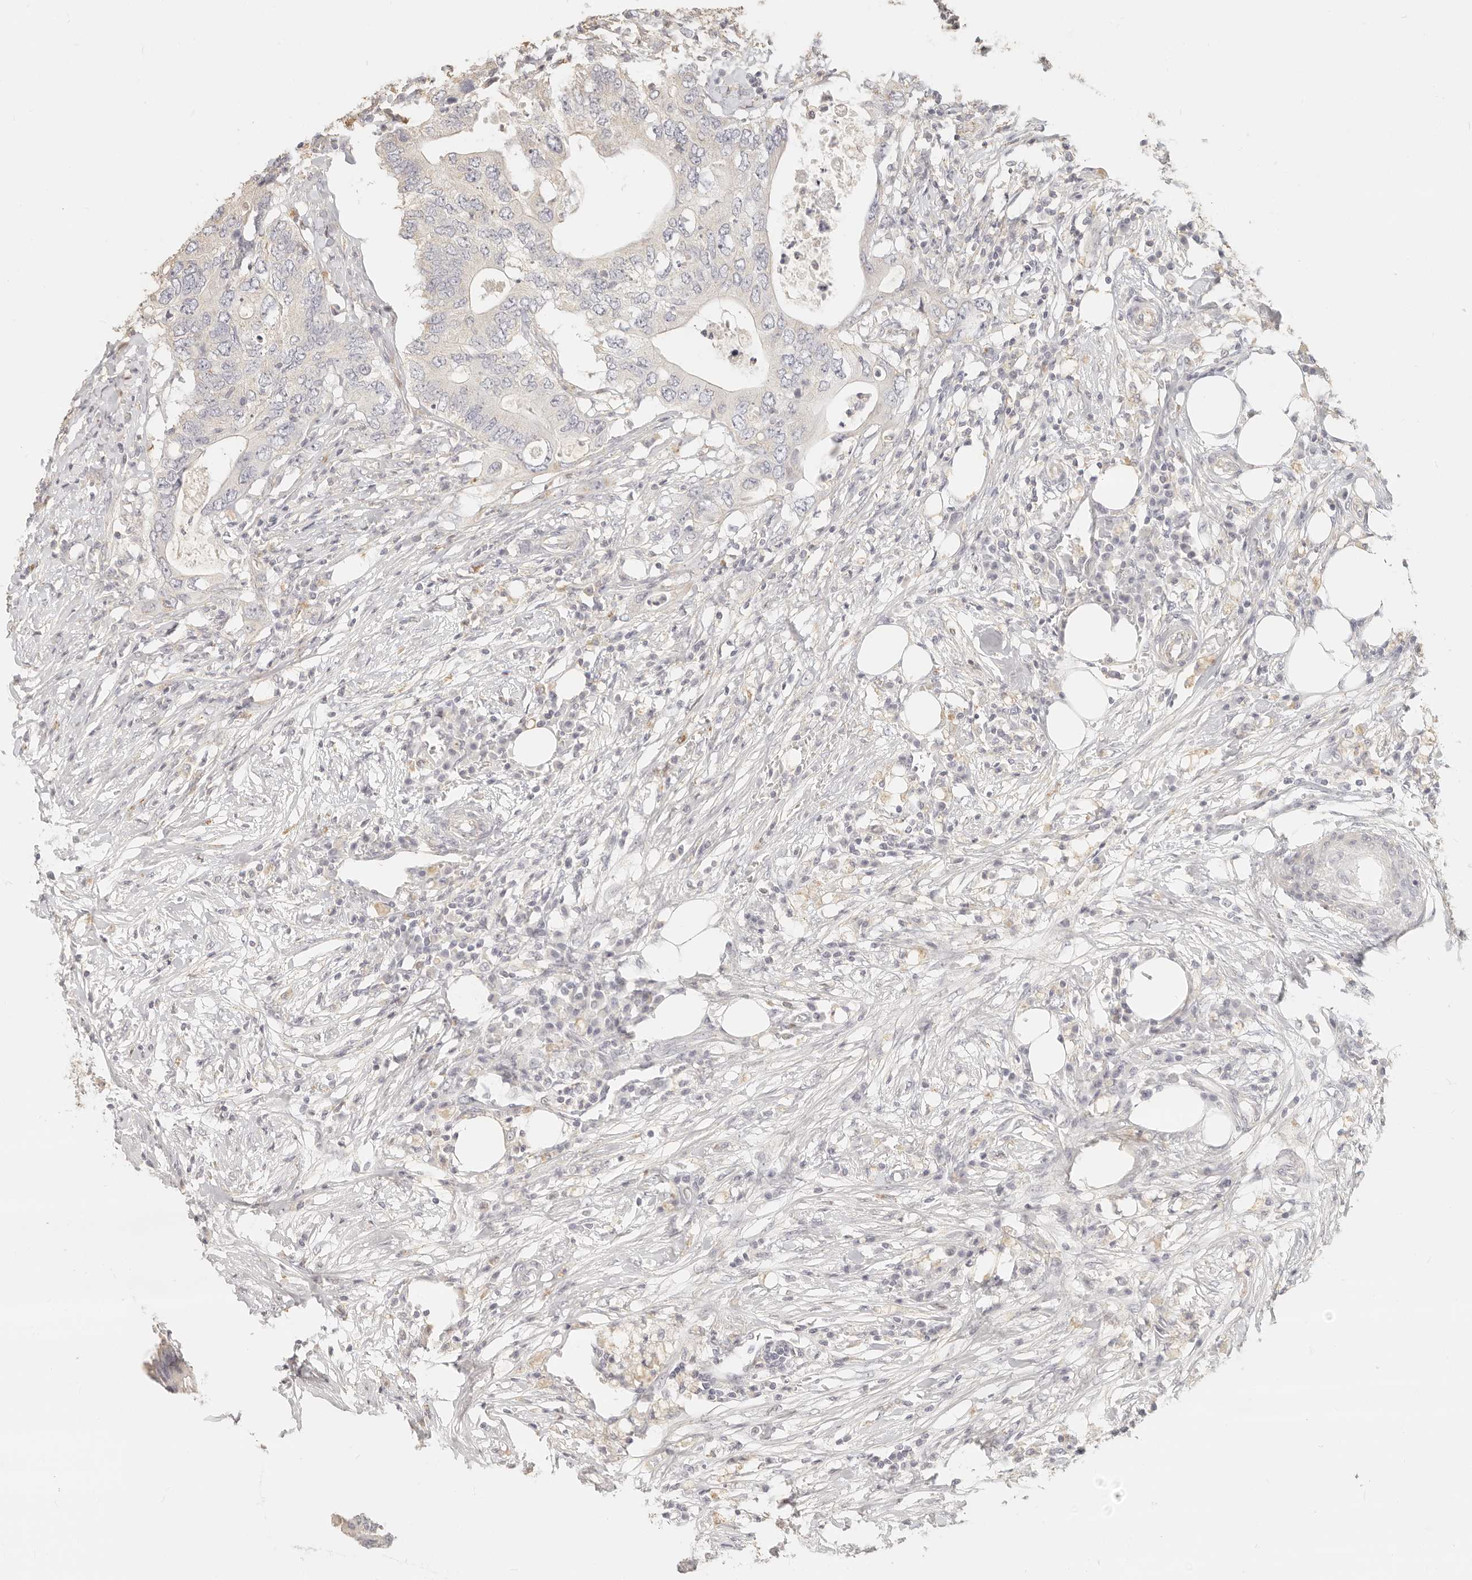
{"staining": {"intensity": "negative", "quantity": "none", "location": "none"}, "tissue": "colorectal cancer", "cell_type": "Tumor cells", "image_type": "cancer", "snomed": [{"axis": "morphology", "description": "Adenocarcinoma, NOS"}, {"axis": "topography", "description": "Colon"}], "caption": "High magnification brightfield microscopy of adenocarcinoma (colorectal) stained with DAB (brown) and counterstained with hematoxylin (blue): tumor cells show no significant expression.", "gene": "CNMD", "patient": {"sex": "male", "age": 71}}